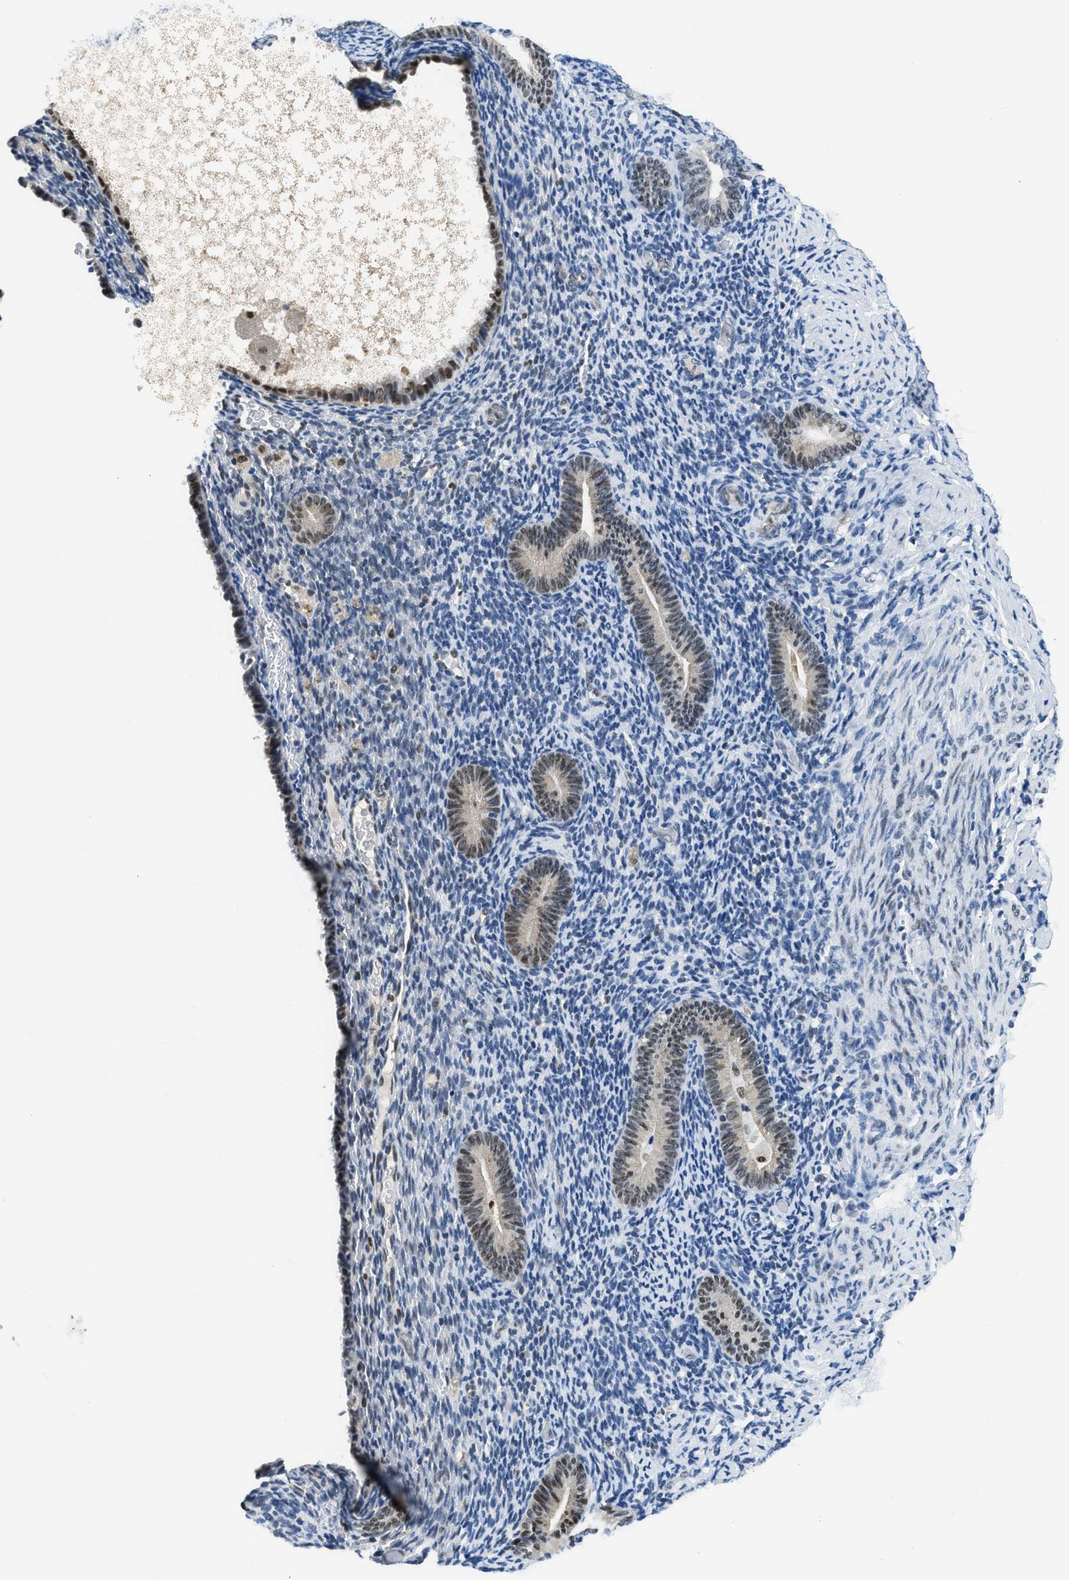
{"staining": {"intensity": "negative", "quantity": "none", "location": "none"}, "tissue": "endometrium", "cell_type": "Cells in endometrial stroma", "image_type": "normal", "snomed": [{"axis": "morphology", "description": "Normal tissue, NOS"}, {"axis": "topography", "description": "Endometrium"}], "caption": "A histopathology image of human endometrium is negative for staining in cells in endometrial stroma. Nuclei are stained in blue.", "gene": "ALX1", "patient": {"sex": "female", "age": 51}}